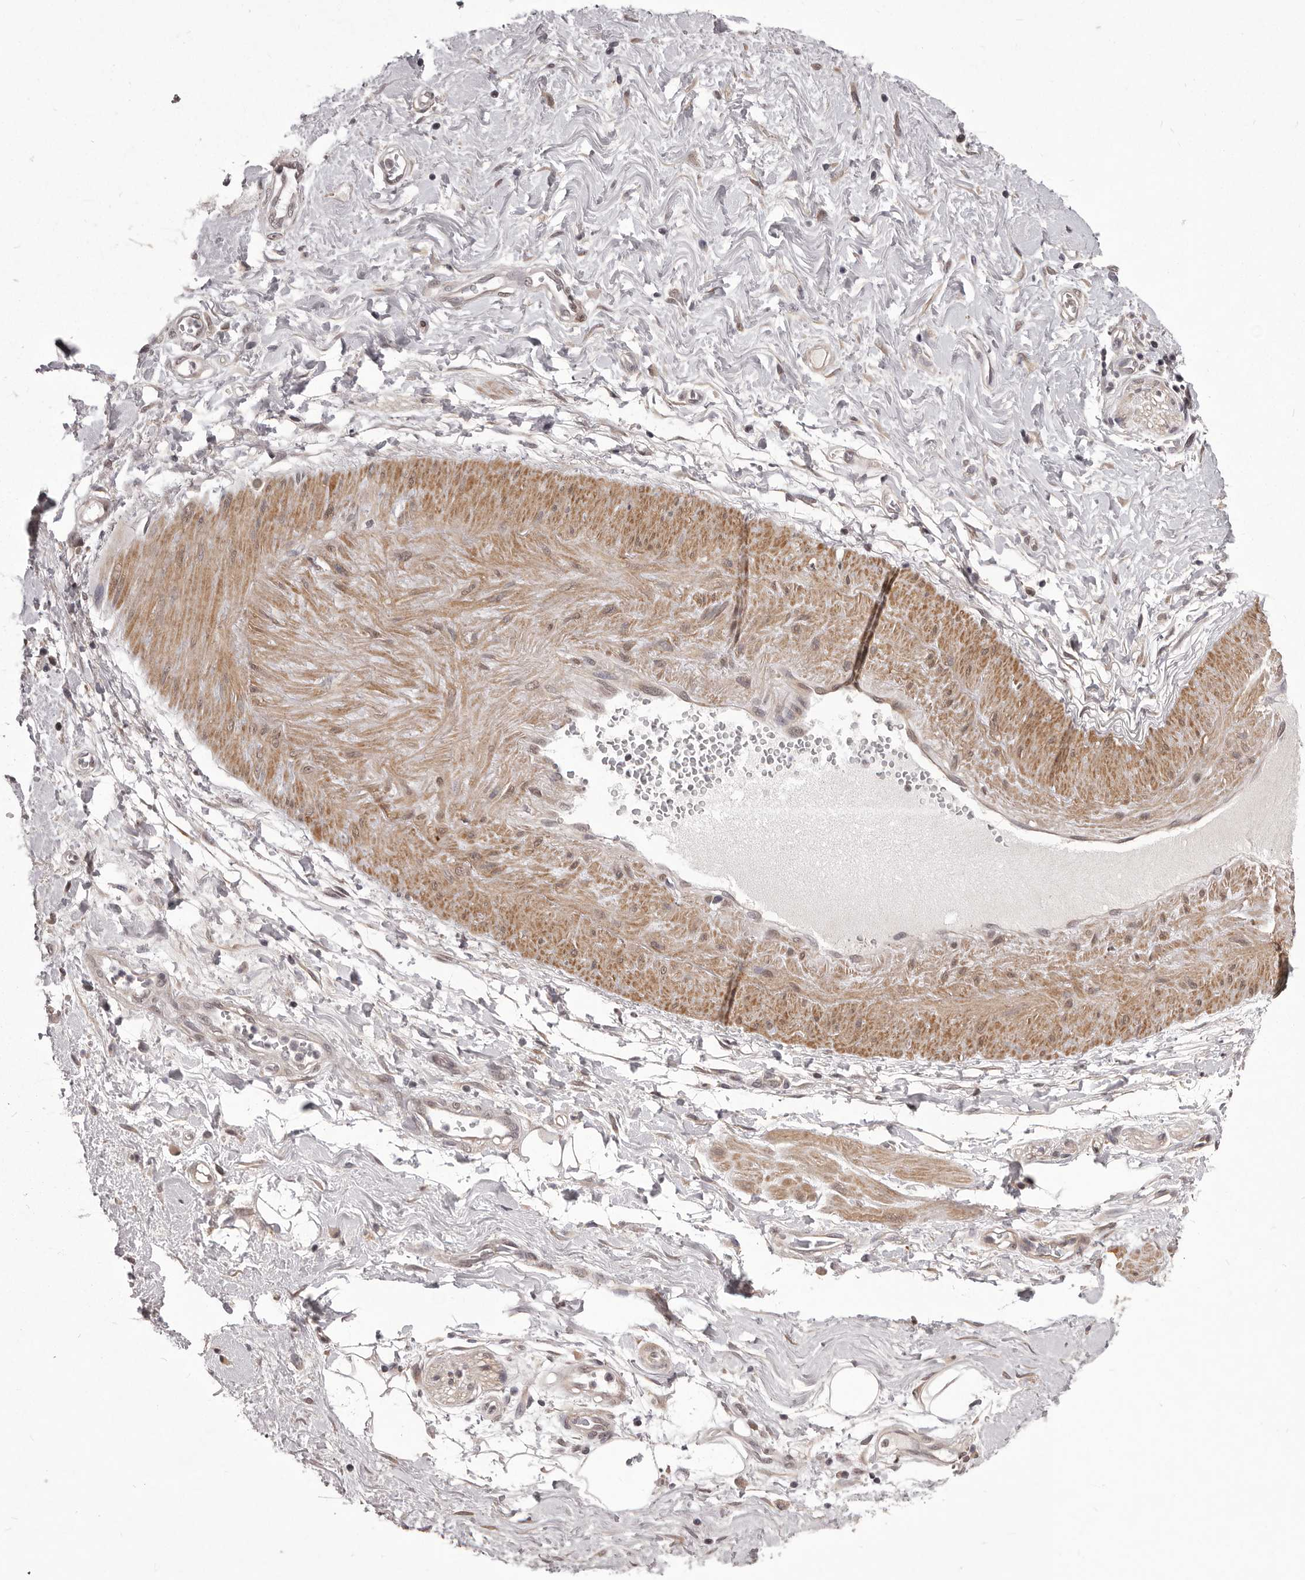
{"staining": {"intensity": "negative", "quantity": "none", "location": "none"}, "tissue": "adipose tissue", "cell_type": "Adipocytes", "image_type": "normal", "snomed": [{"axis": "morphology", "description": "Normal tissue, NOS"}, {"axis": "morphology", "description": "Adenocarcinoma, NOS"}, {"axis": "topography", "description": "Pancreas"}, {"axis": "topography", "description": "Peripheral nerve tissue"}], "caption": "This is an immunohistochemistry (IHC) image of normal human adipose tissue. There is no staining in adipocytes.", "gene": "CELF3", "patient": {"sex": "male", "age": 59}}